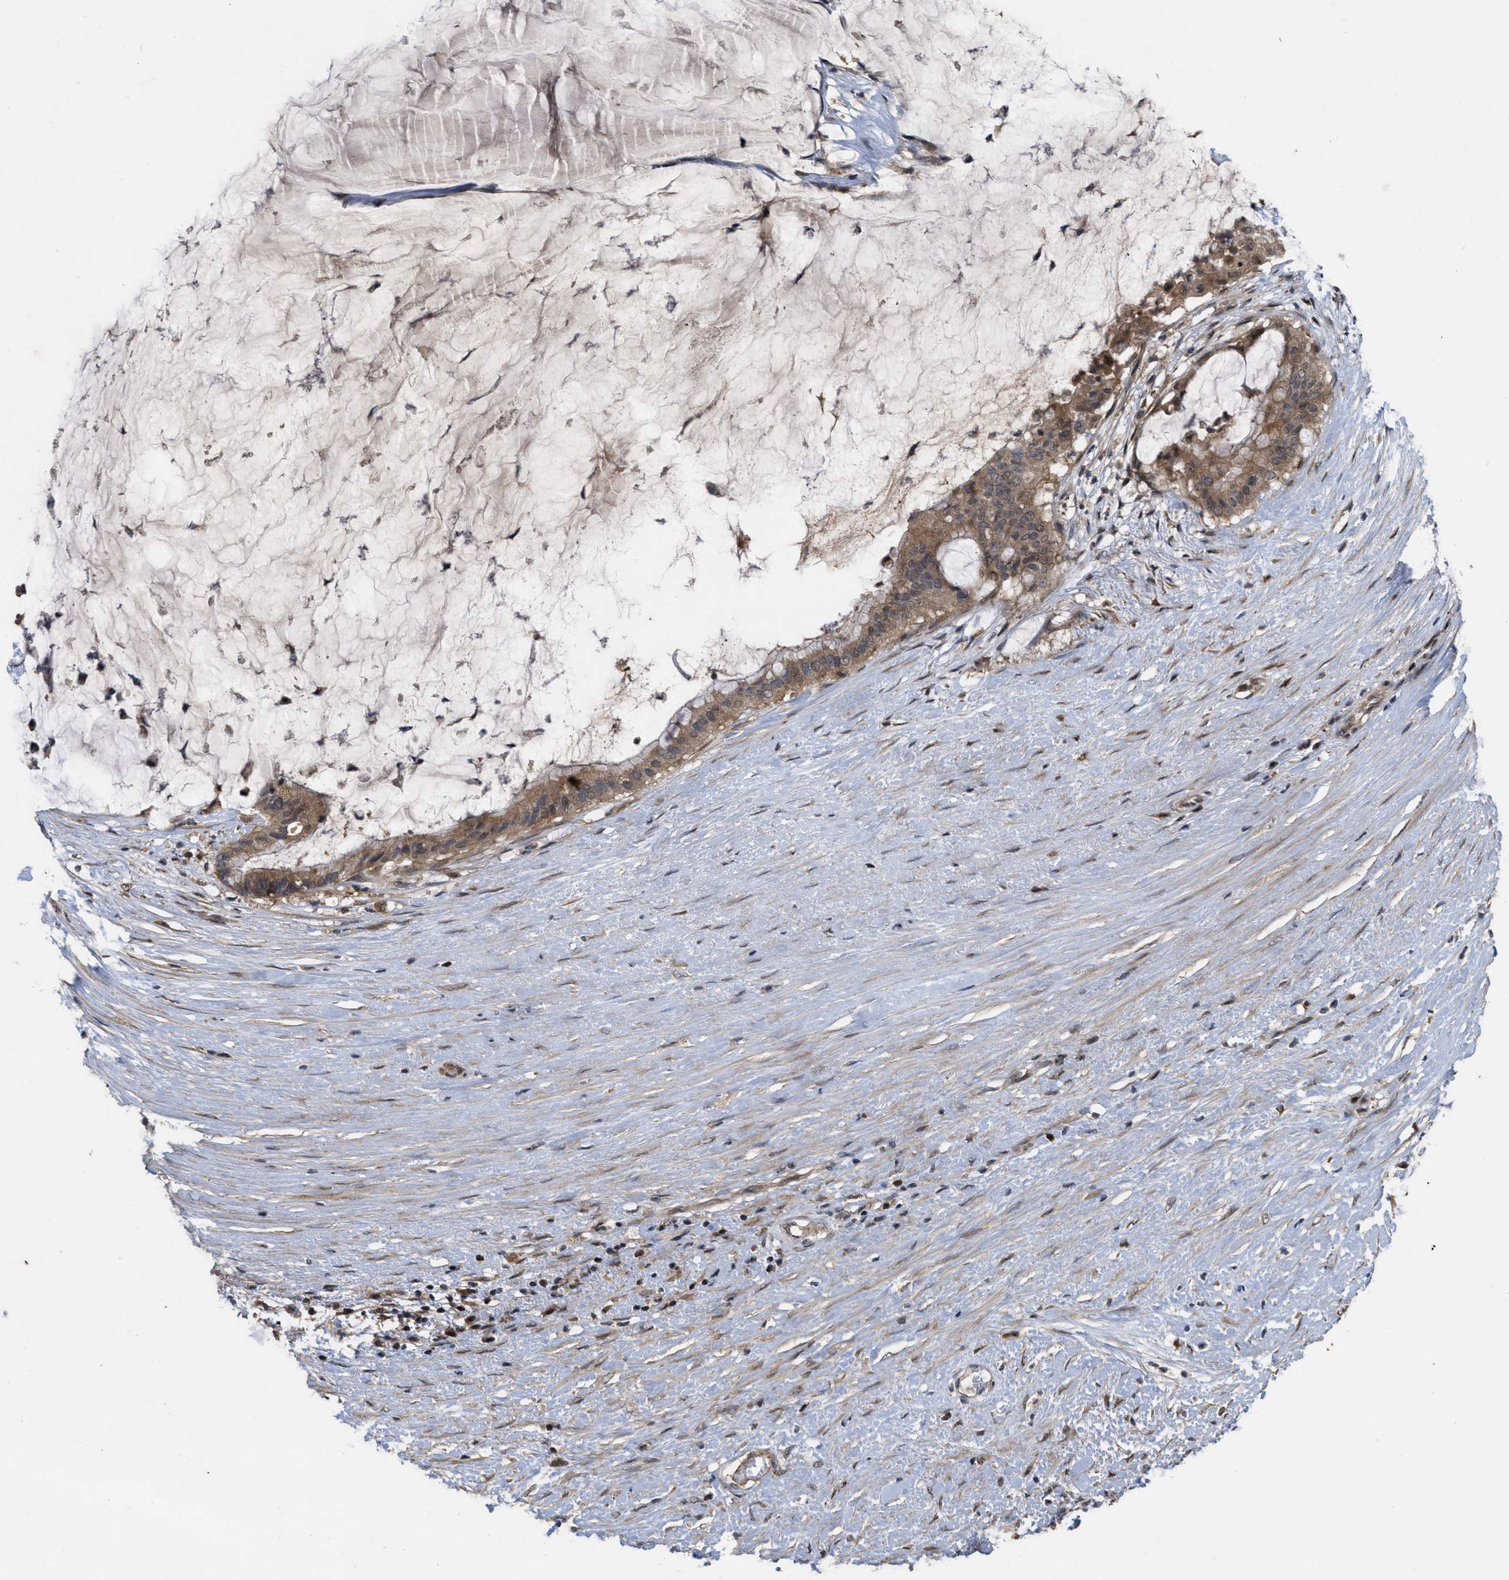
{"staining": {"intensity": "moderate", "quantity": ">75%", "location": "cytoplasmic/membranous"}, "tissue": "pancreatic cancer", "cell_type": "Tumor cells", "image_type": "cancer", "snomed": [{"axis": "morphology", "description": "Adenocarcinoma, NOS"}, {"axis": "topography", "description": "Pancreas"}], "caption": "A high-resolution micrograph shows immunohistochemistry staining of adenocarcinoma (pancreatic), which exhibits moderate cytoplasmic/membranous staining in approximately >75% of tumor cells.", "gene": "CBR3", "patient": {"sex": "male", "age": 41}}